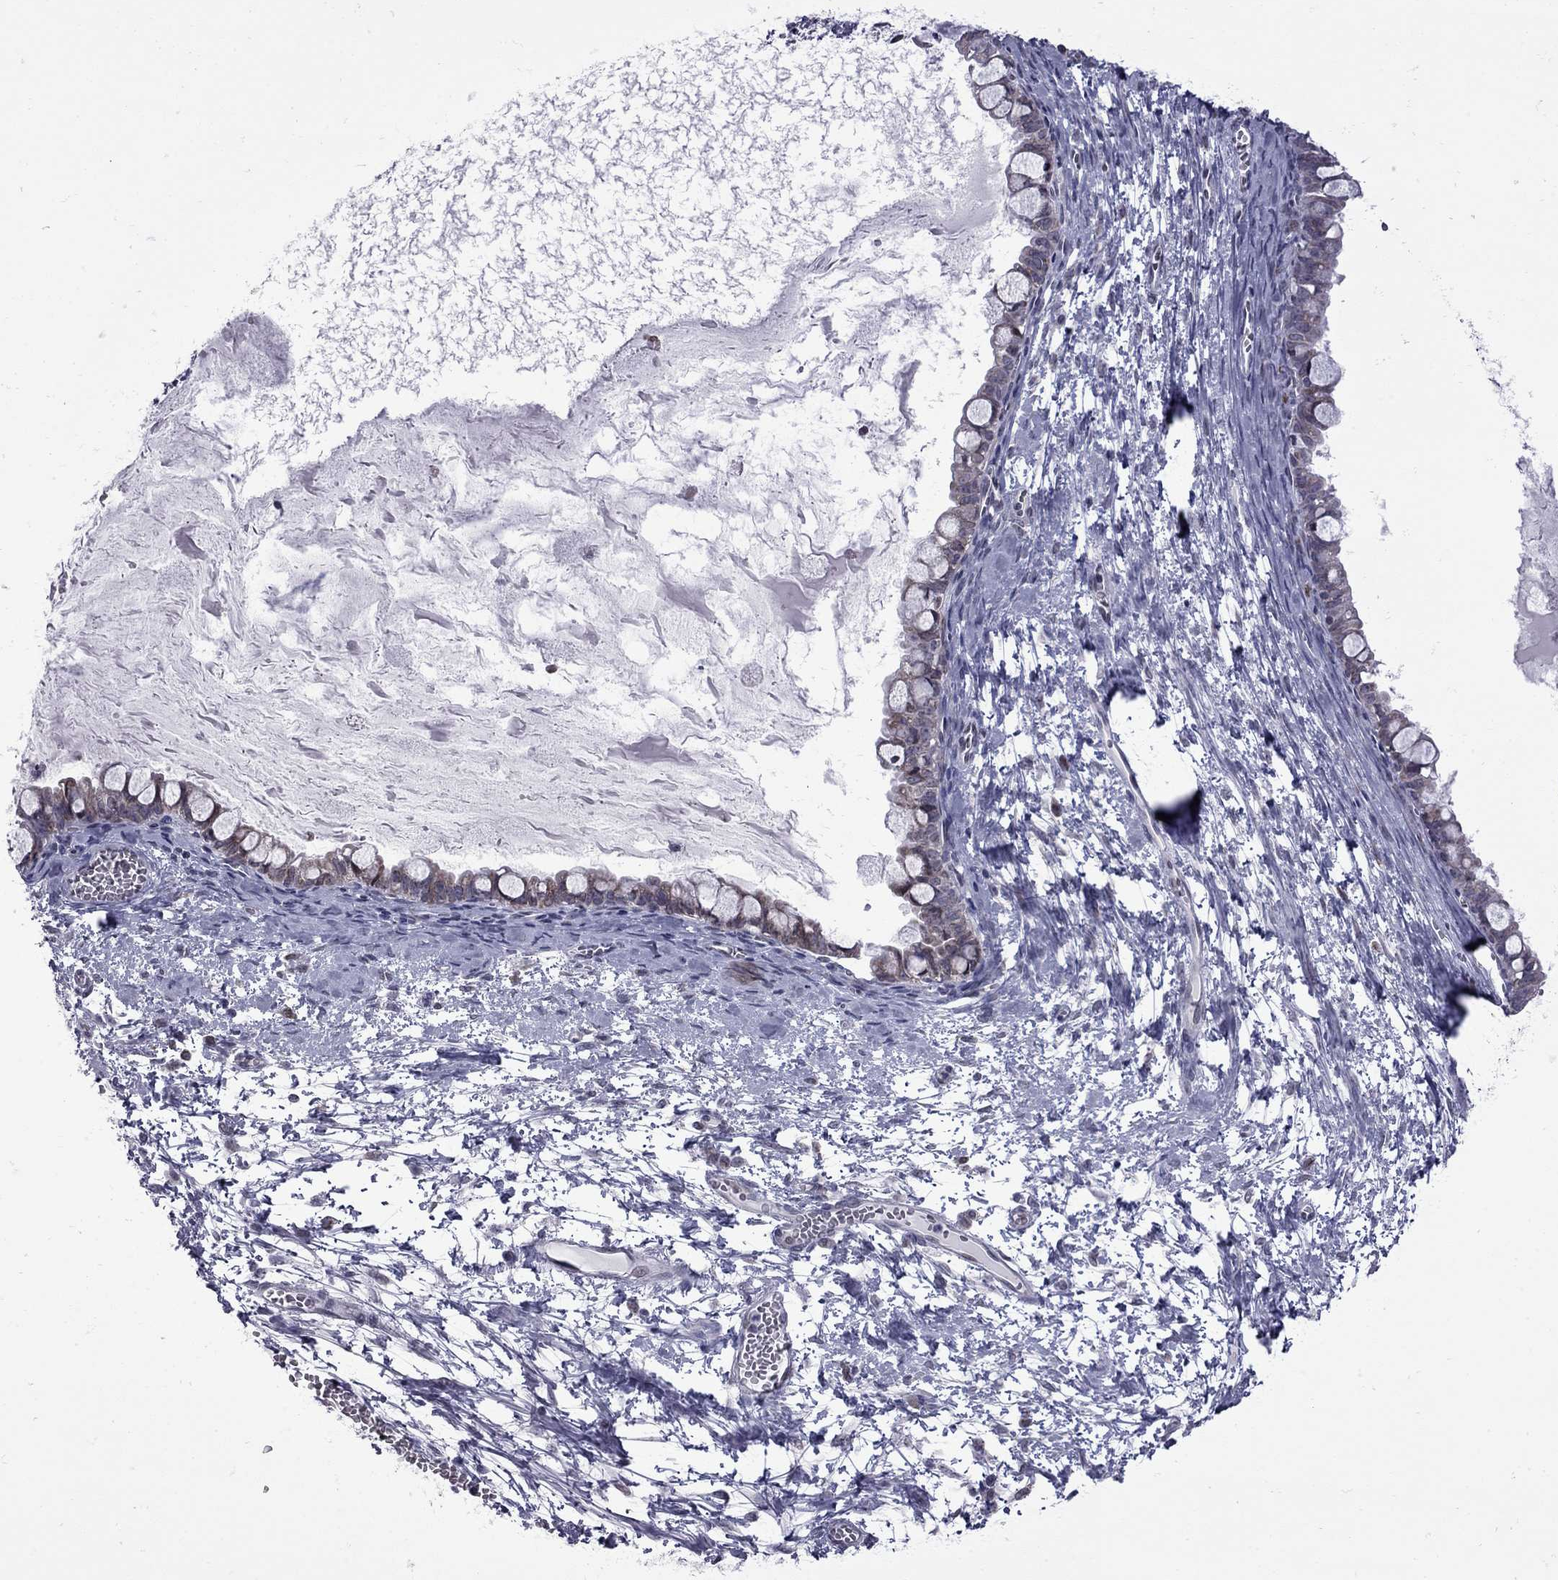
{"staining": {"intensity": "weak", "quantity": "<25%", "location": "cytoplasmic/membranous"}, "tissue": "ovarian cancer", "cell_type": "Tumor cells", "image_type": "cancer", "snomed": [{"axis": "morphology", "description": "Cystadenocarcinoma, mucinous, NOS"}, {"axis": "topography", "description": "Ovary"}], "caption": "Tumor cells show no significant staining in ovarian mucinous cystadenocarcinoma.", "gene": "CLTCL1", "patient": {"sex": "female", "age": 63}}